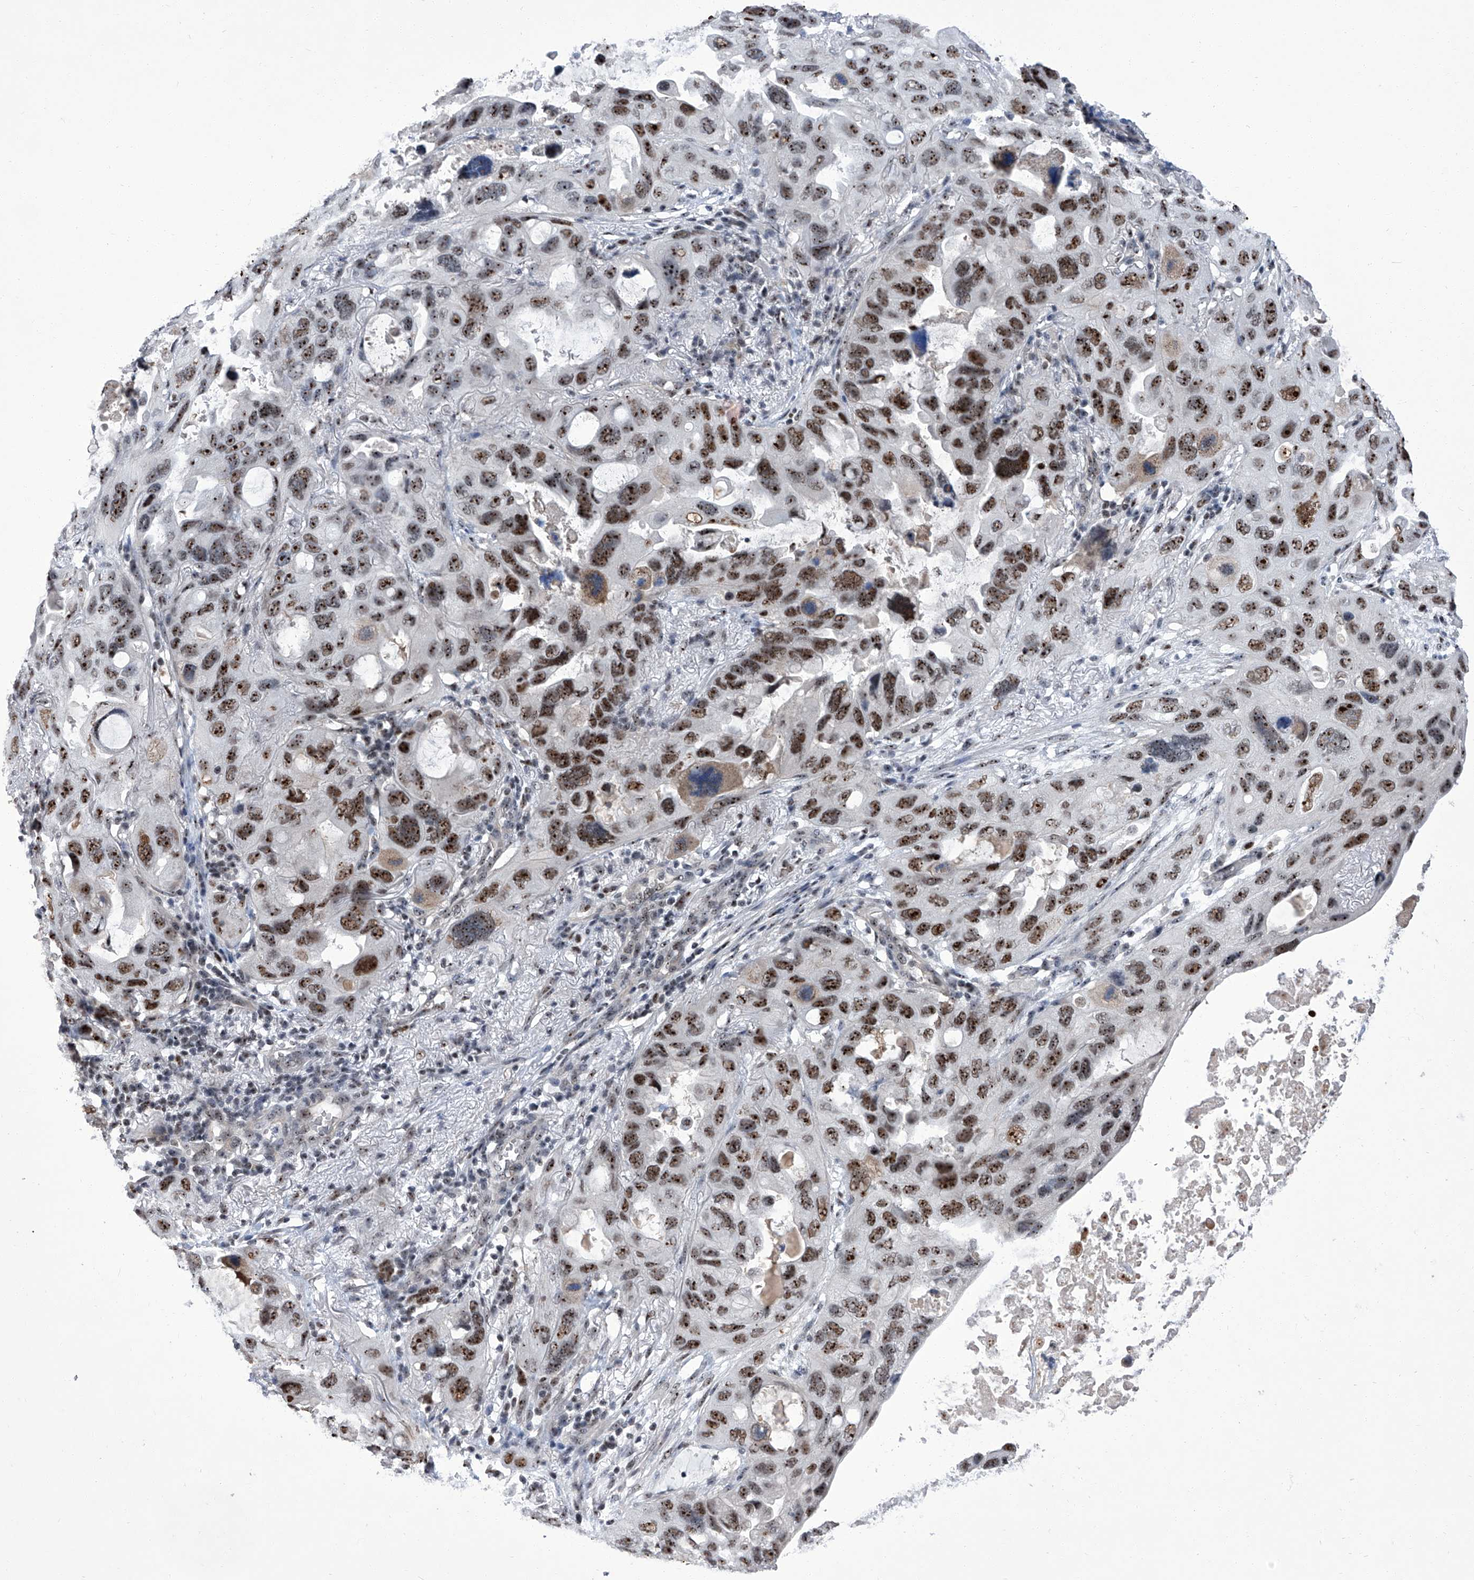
{"staining": {"intensity": "strong", "quantity": ">75%", "location": "nuclear"}, "tissue": "lung cancer", "cell_type": "Tumor cells", "image_type": "cancer", "snomed": [{"axis": "morphology", "description": "Squamous cell carcinoma, NOS"}, {"axis": "topography", "description": "Lung"}], "caption": "Protein expression analysis of human lung cancer reveals strong nuclear positivity in approximately >75% of tumor cells.", "gene": "CMTR1", "patient": {"sex": "female", "age": 73}}